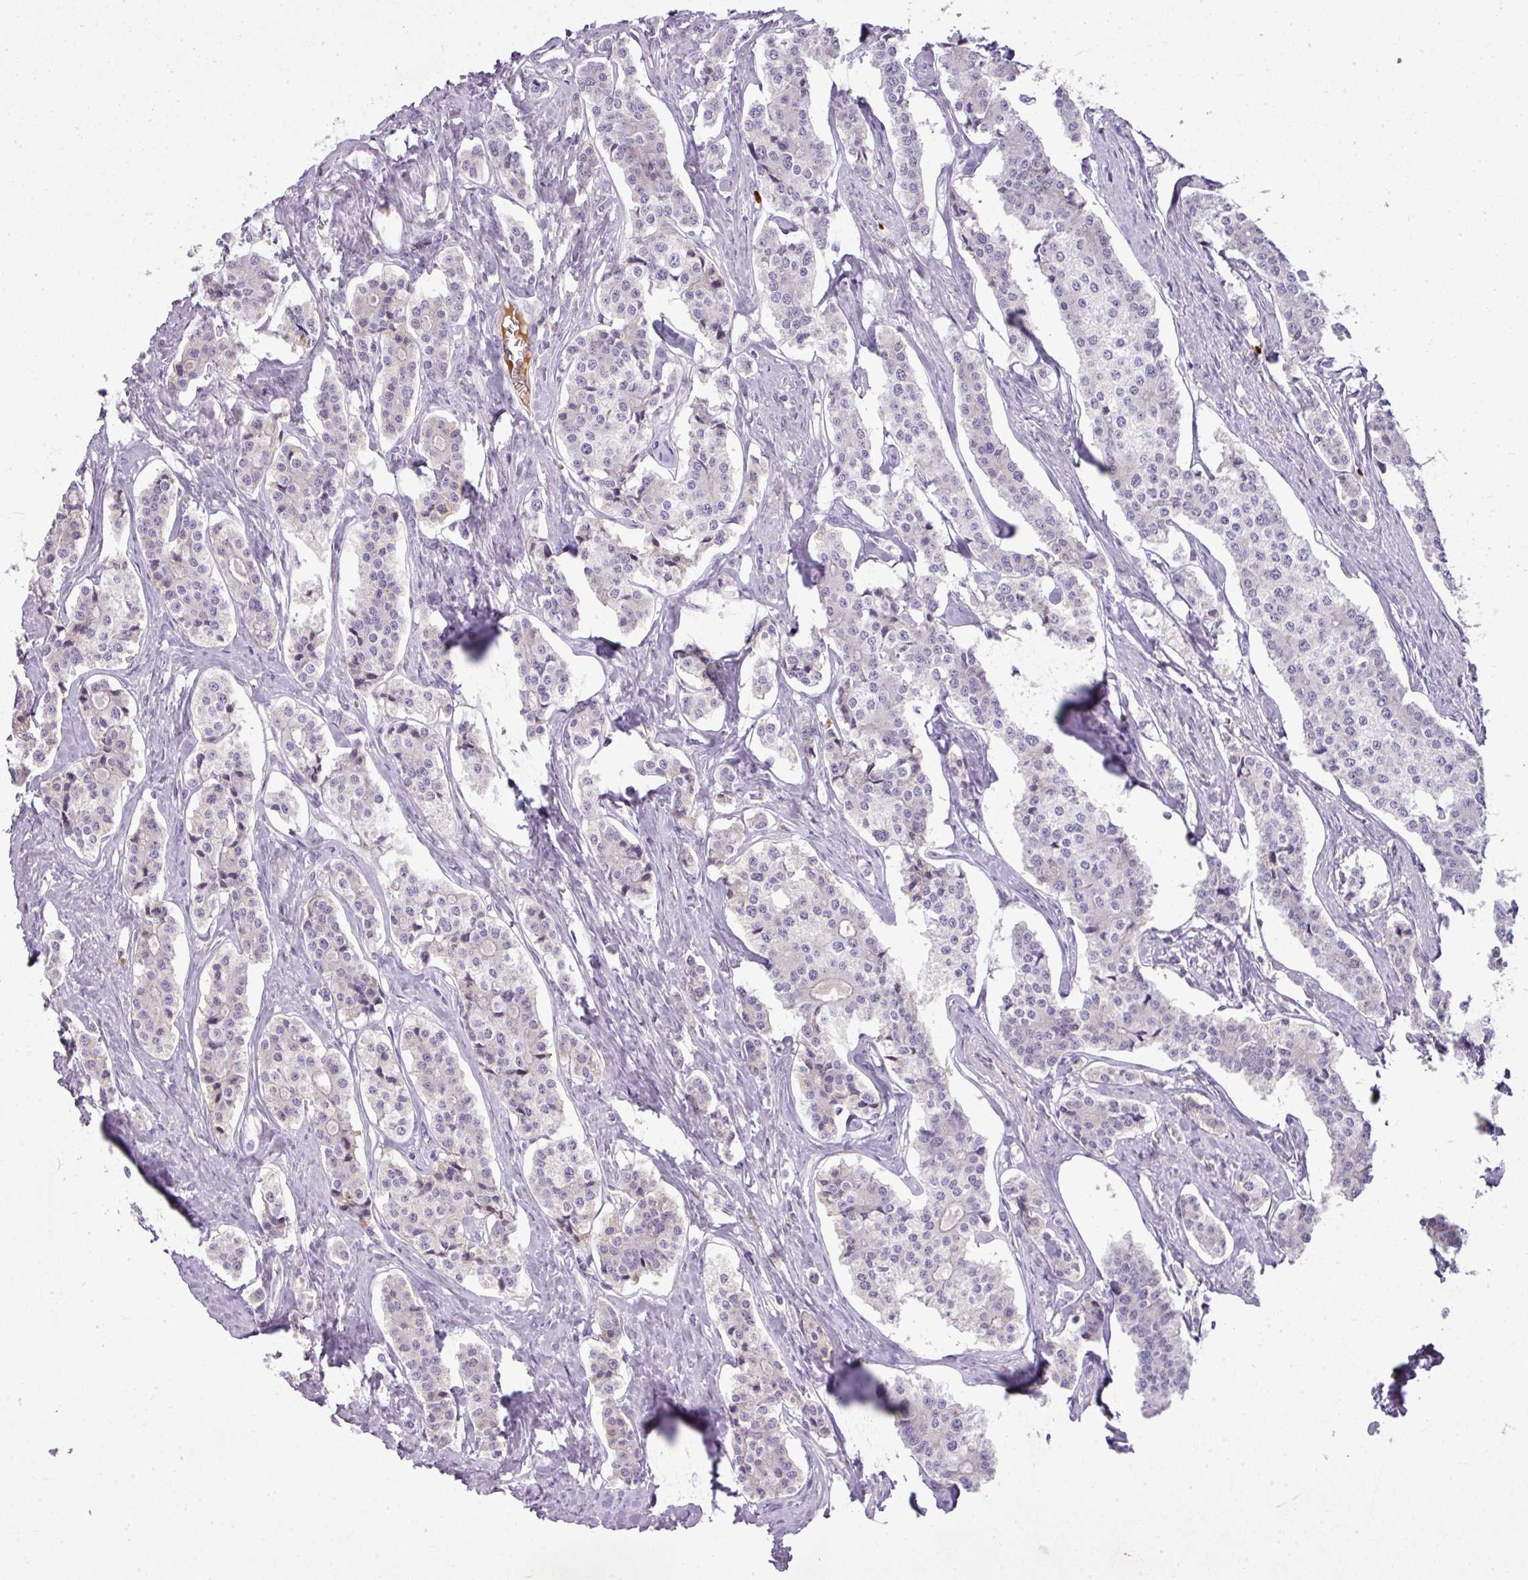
{"staining": {"intensity": "negative", "quantity": "none", "location": "none"}, "tissue": "carcinoid", "cell_type": "Tumor cells", "image_type": "cancer", "snomed": [{"axis": "morphology", "description": "Carcinoid, malignant, NOS"}, {"axis": "topography", "description": "Small intestine"}], "caption": "DAB immunohistochemical staining of human carcinoid (malignant) shows no significant expression in tumor cells.", "gene": "C4B", "patient": {"sex": "male", "age": 63}}